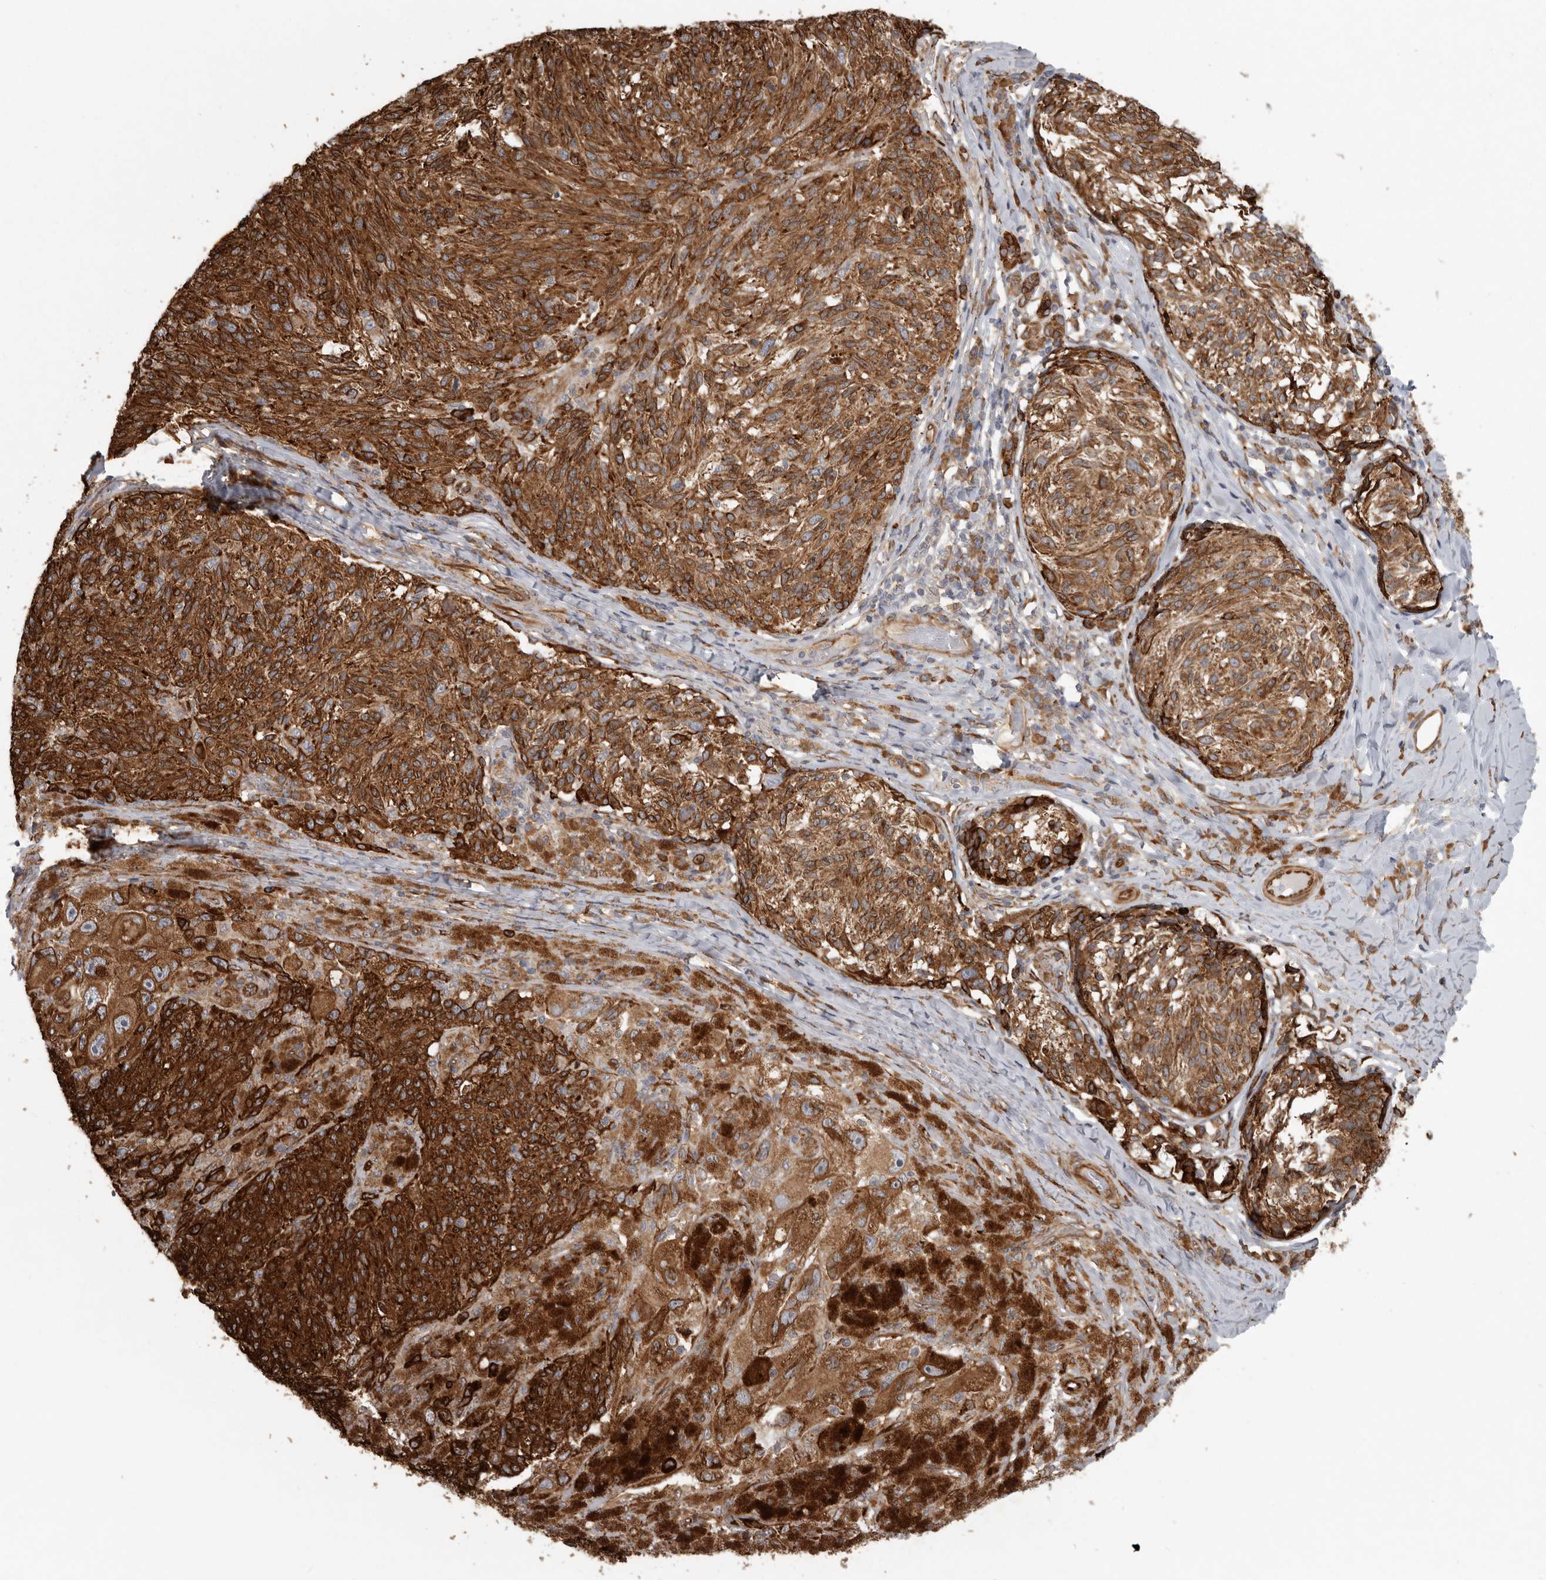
{"staining": {"intensity": "strong", "quantity": ">75%", "location": "cytoplasmic/membranous"}, "tissue": "melanoma", "cell_type": "Tumor cells", "image_type": "cancer", "snomed": [{"axis": "morphology", "description": "Malignant melanoma, NOS"}, {"axis": "topography", "description": "Skin"}], "caption": "This micrograph exhibits malignant melanoma stained with immunohistochemistry (IHC) to label a protein in brown. The cytoplasmic/membranous of tumor cells show strong positivity for the protein. Nuclei are counter-stained blue.", "gene": "CEP350", "patient": {"sex": "female", "age": 73}}